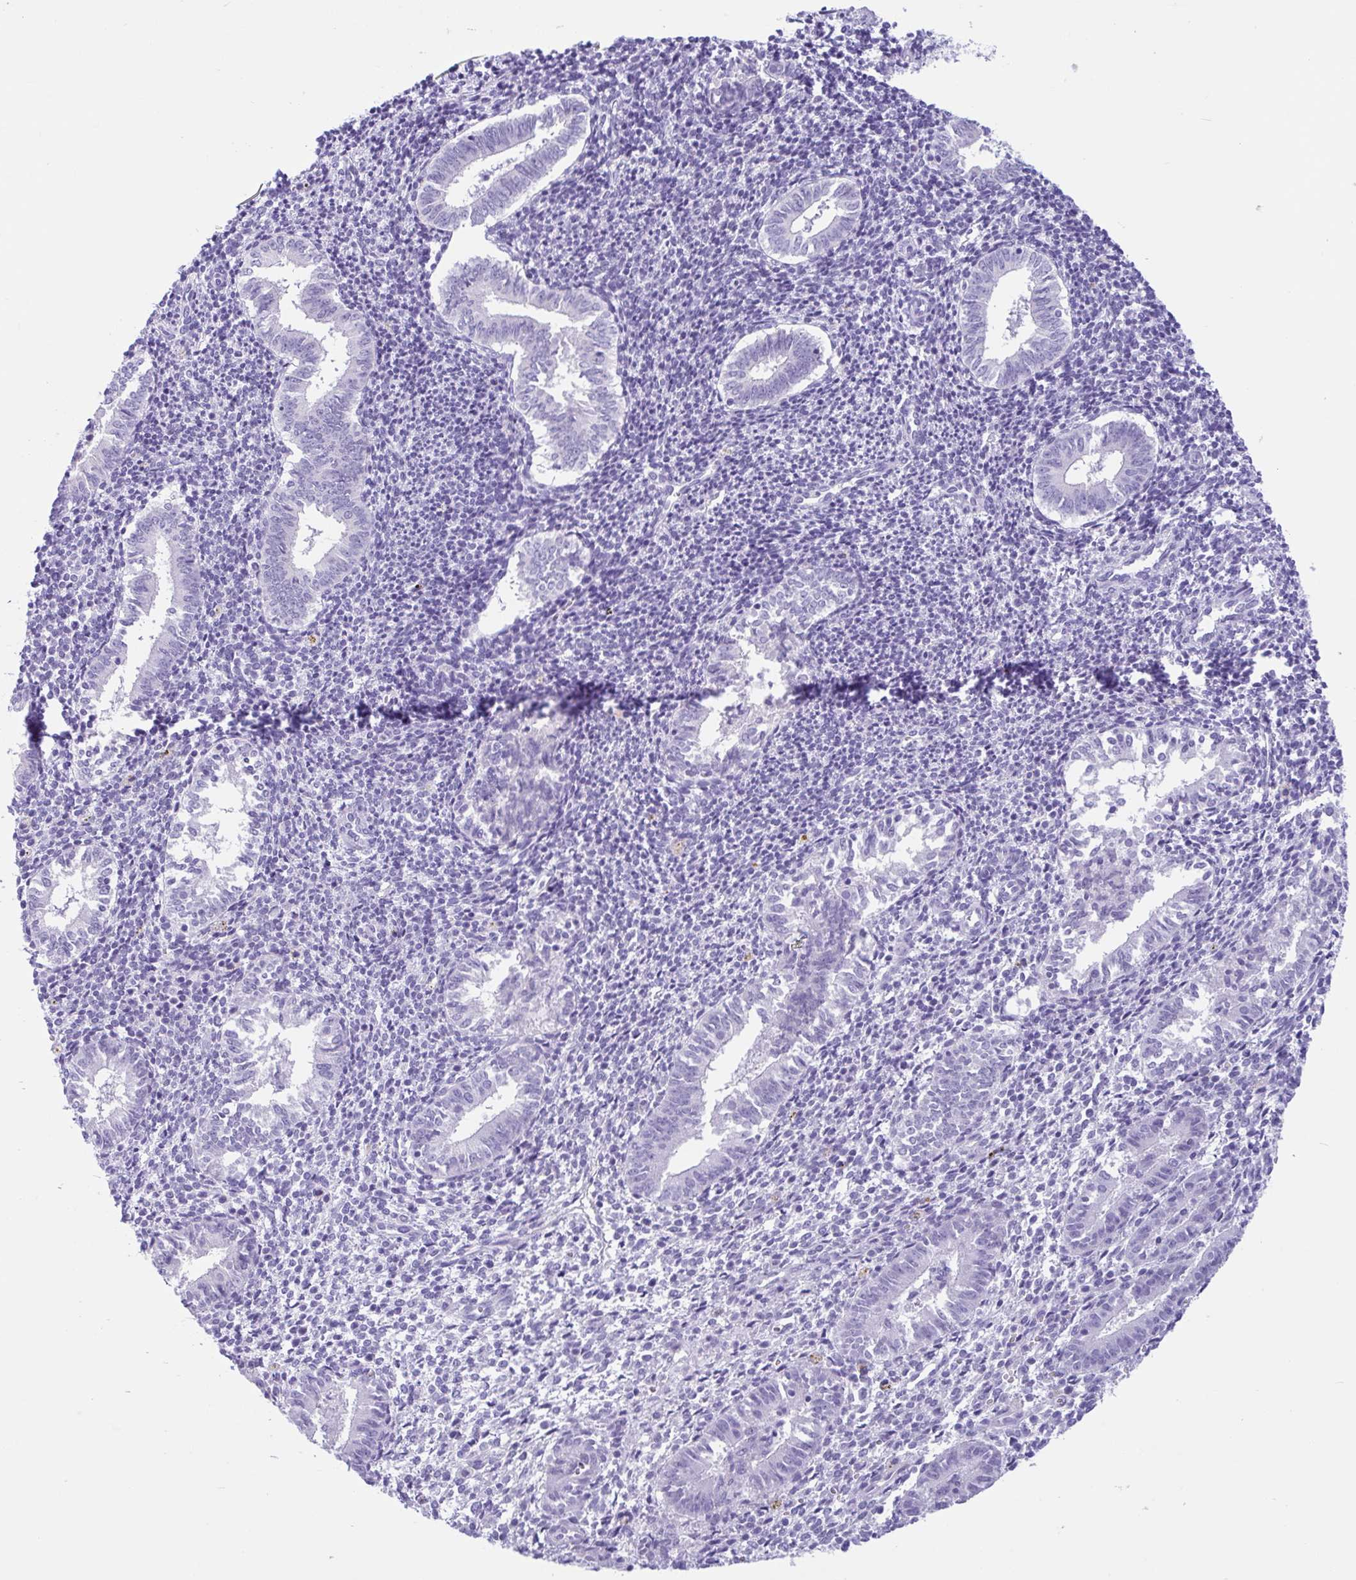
{"staining": {"intensity": "negative", "quantity": "none", "location": "none"}, "tissue": "endometrium", "cell_type": "Cells in endometrial stroma", "image_type": "normal", "snomed": [{"axis": "morphology", "description": "Normal tissue, NOS"}, {"axis": "topography", "description": "Endometrium"}], "caption": "Micrograph shows no significant protein staining in cells in endometrial stroma of normal endometrium.", "gene": "ENSG00000274792", "patient": {"sex": "female", "age": 25}}